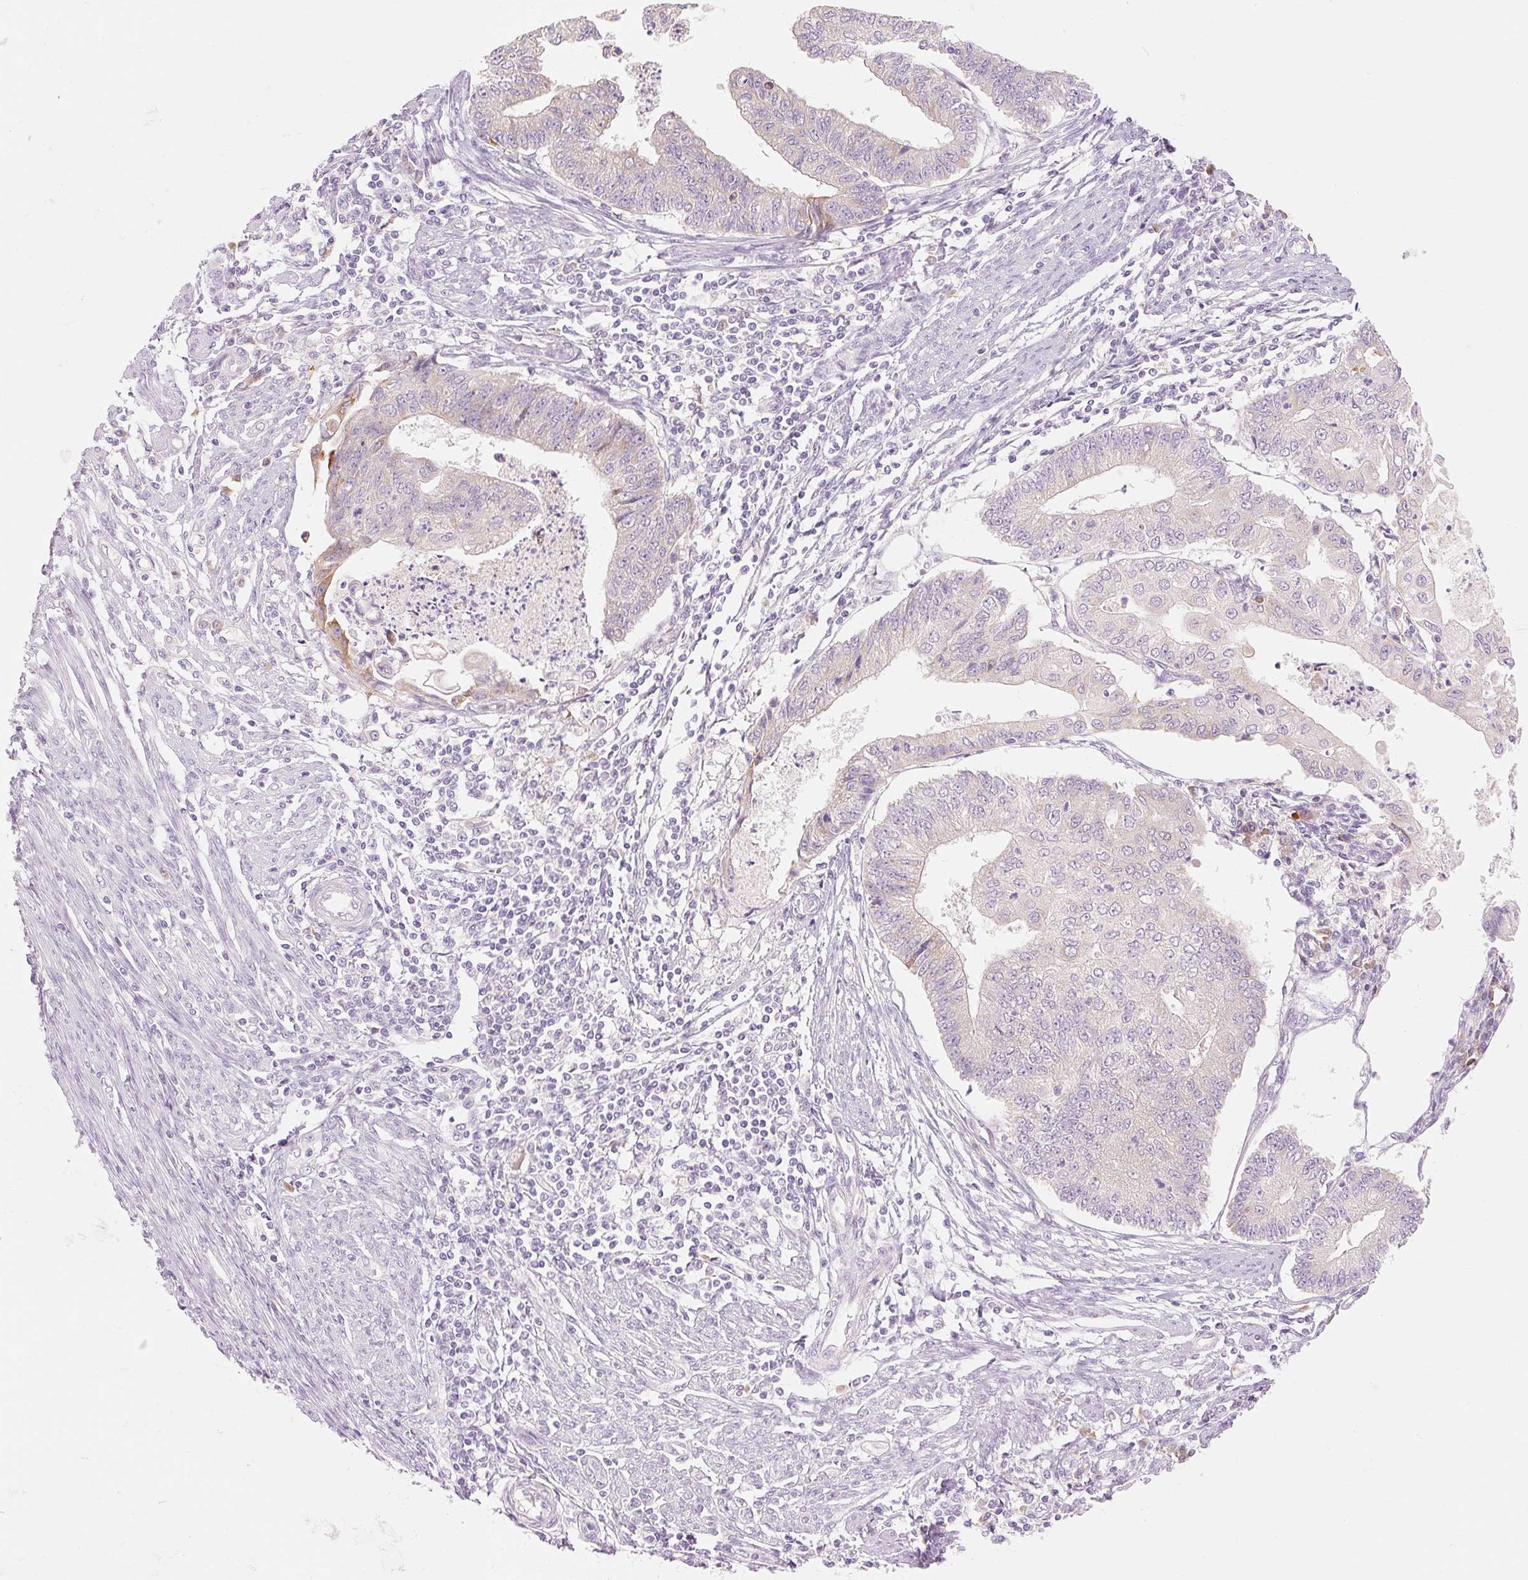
{"staining": {"intensity": "negative", "quantity": "none", "location": "none"}, "tissue": "endometrial cancer", "cell_type": "Tumor cells", "image_type": "cancer", "snomed": [{"axis": "morphology", "description": "Adenocarcinoma, NOS"}, {"axis": "topography", "description": "Endometrium"}], "caption": "Tumor cells show no significant protein positivity in adenocarcinoma (endometrial). (DAB IHC visualized using brightfield microscopy, high magnification).", "gene": "MYO1D", "patient": {"sex": "female", "age": 56}}